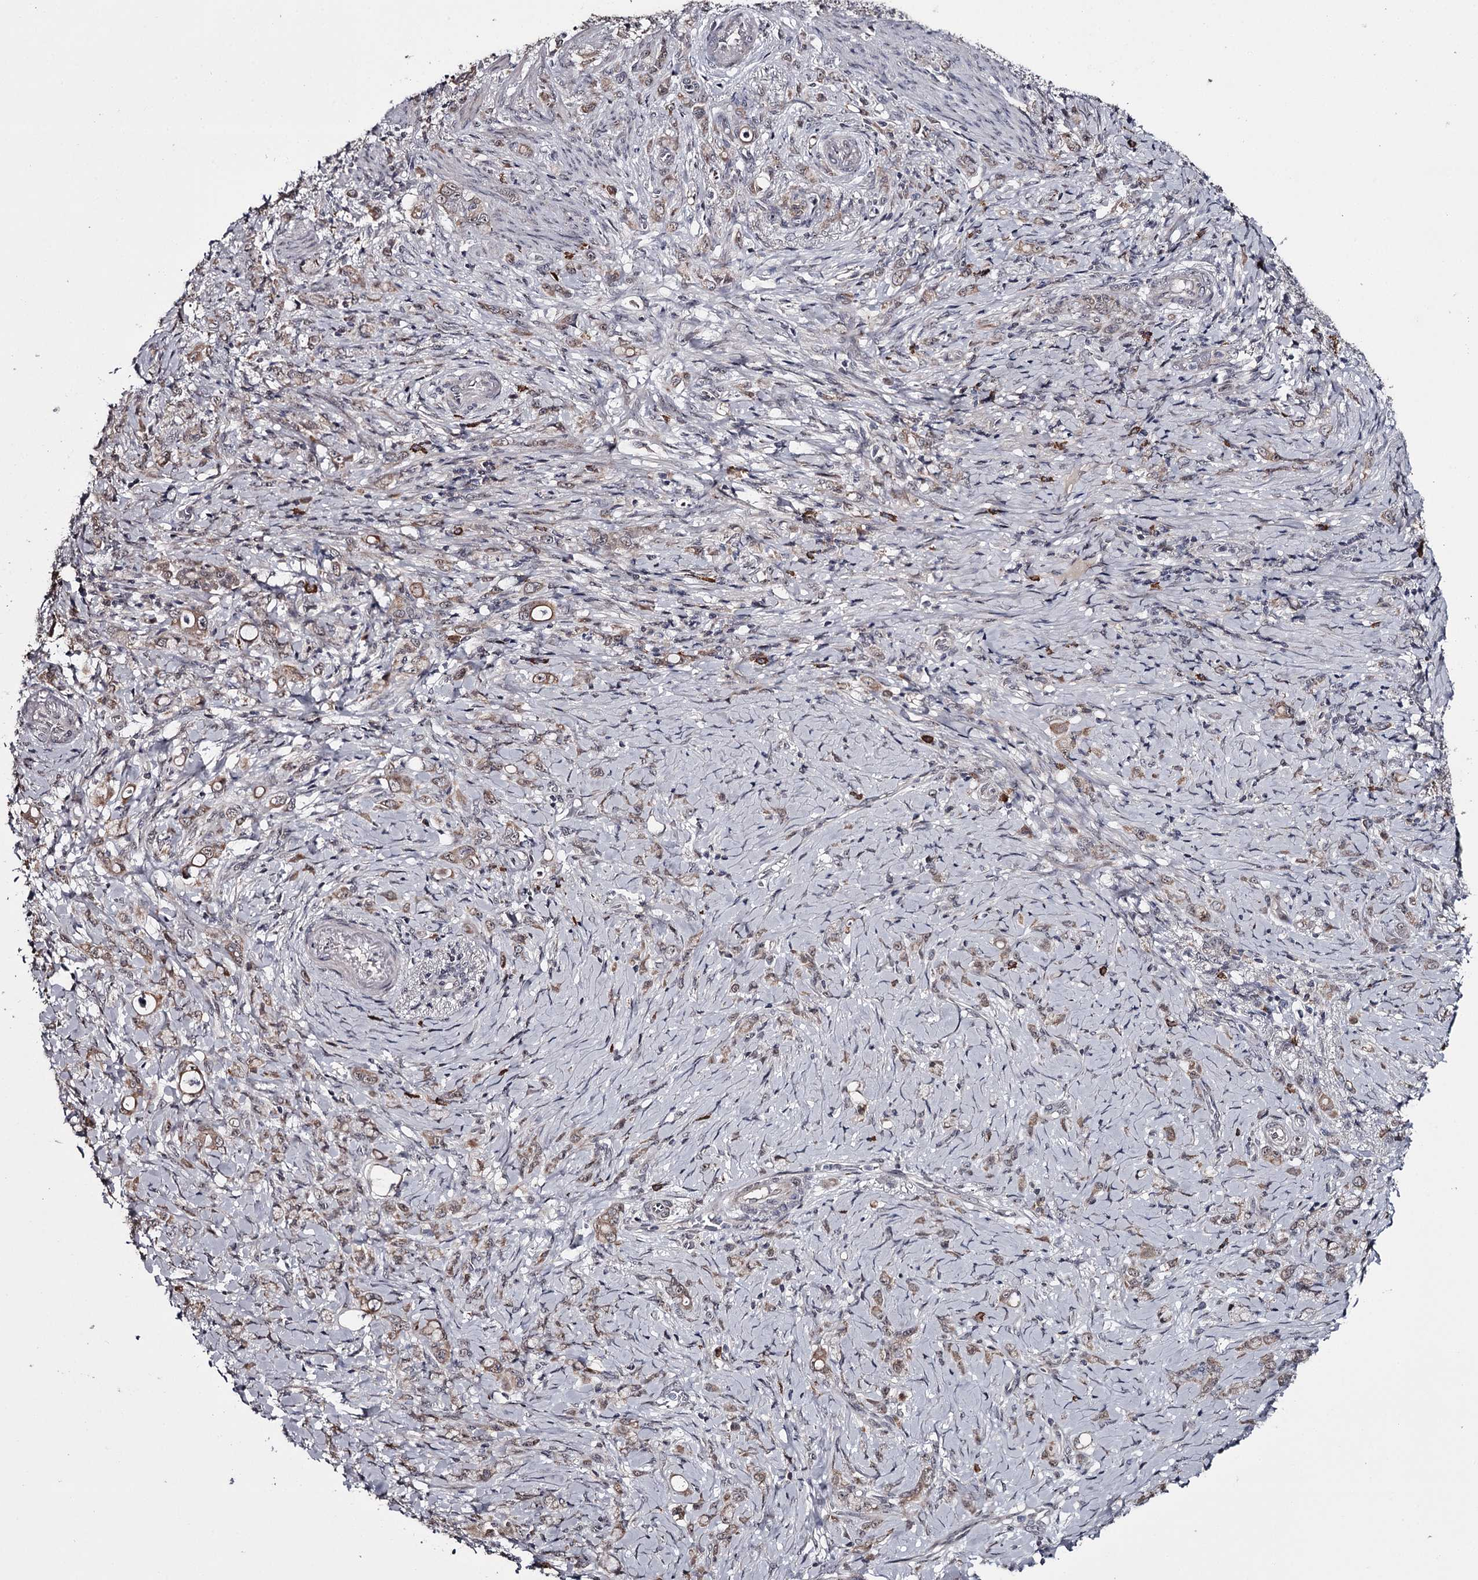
{"staining": {"intensity": "weak", "quantity": ">75%", "location": "cytoplasmic/membranous"}, "tissue": "stomach cancer", "cell_type": "Tumor cells", "image_type": "cancer", "snomed": [{"axis": "morphology", "description": "Adenocarcinoma, NOS"}, {"axis": "topography", "description": "Stomach"}], "caption": "Stomach cancer (adenocarcinoma) stained with immunohistochemistry (IHC) shows weak cytoplasmic/membranous positivity in approximately >75% of tumor cells.", "gene": "GTSF1", "patient": {"sex": "female", "age": 79}}